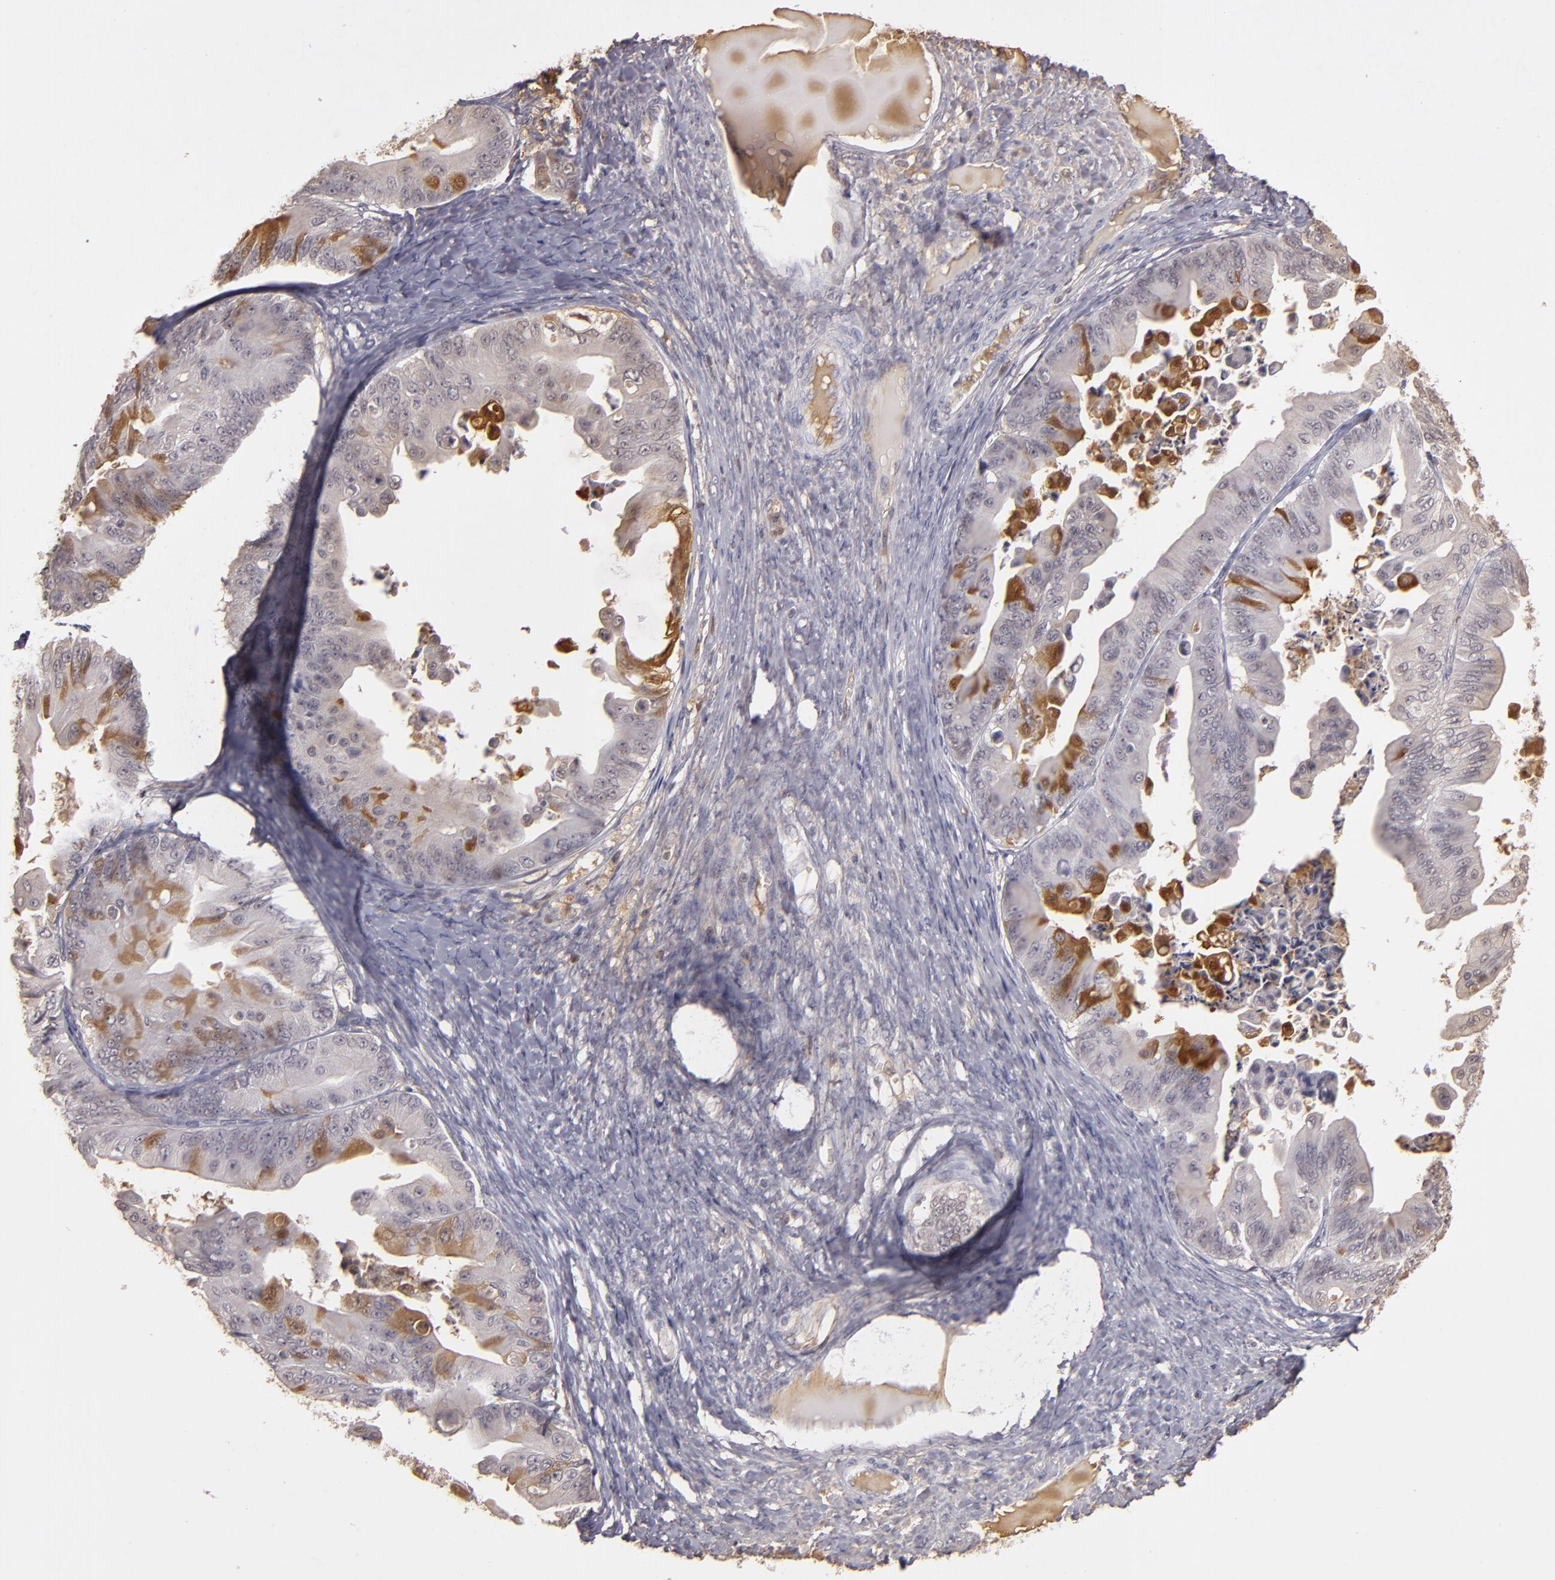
{"staining": {"intensity": "moderate", "quantity": "25%-75%", "location": "cytoplasmic/membranous"}, "tissue": "ovarian cancer", "cell_type": "Tumor cells", "image_type": "cancer", "snomed": [{"axis": "morphology", "description": "Cystadenocarcinoma, mucinous, NOS"}, {"axis": "topography", "description": "Ovary"}], "caption": "Moderate cytoplasmic/membranous positivity for a protein is present in about 25%-75% of tumor cells of ovarian cancer using immunohistochemistry.", "gene": "LRG1", "patient": {"sex": "female", "age": 37}}